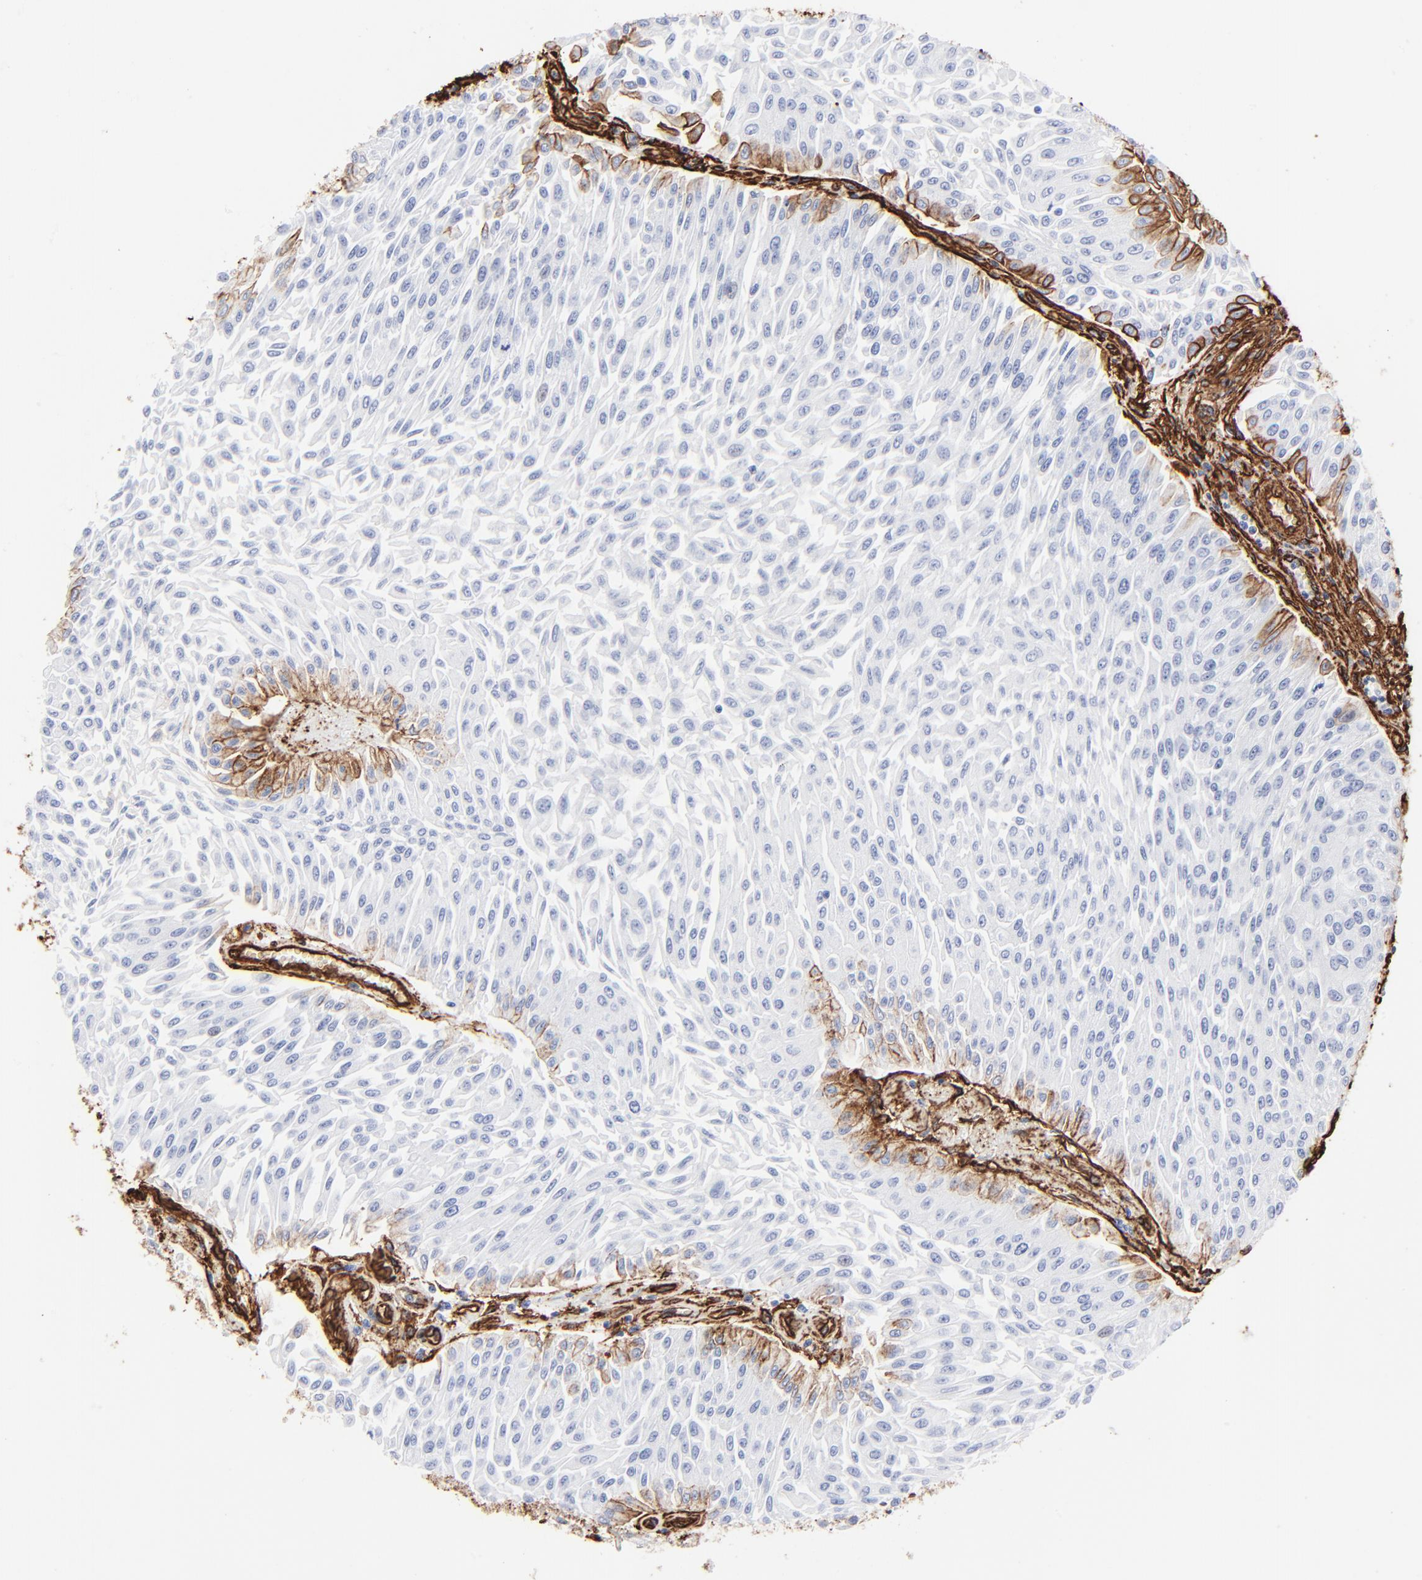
{"staining": {"intensity": "negative", "quantity": "none", "location": "none"}, "tissue": "urothelial cancer", "cell_type": "Tumor cells", "image_type": "cancer", "snomed": [{"axis": "morphology", "description": "Urothelial carcinoma, Low grade"}, {"axis": "topography", "description": "Urinary bladder"}], "caption": "IHC micrograph of human urothelial cancer stained for a protein (brown), which displays no positivity in tumor cells.", "gene": "CAV1", "patient": {"sex": "male", "age": 86}}